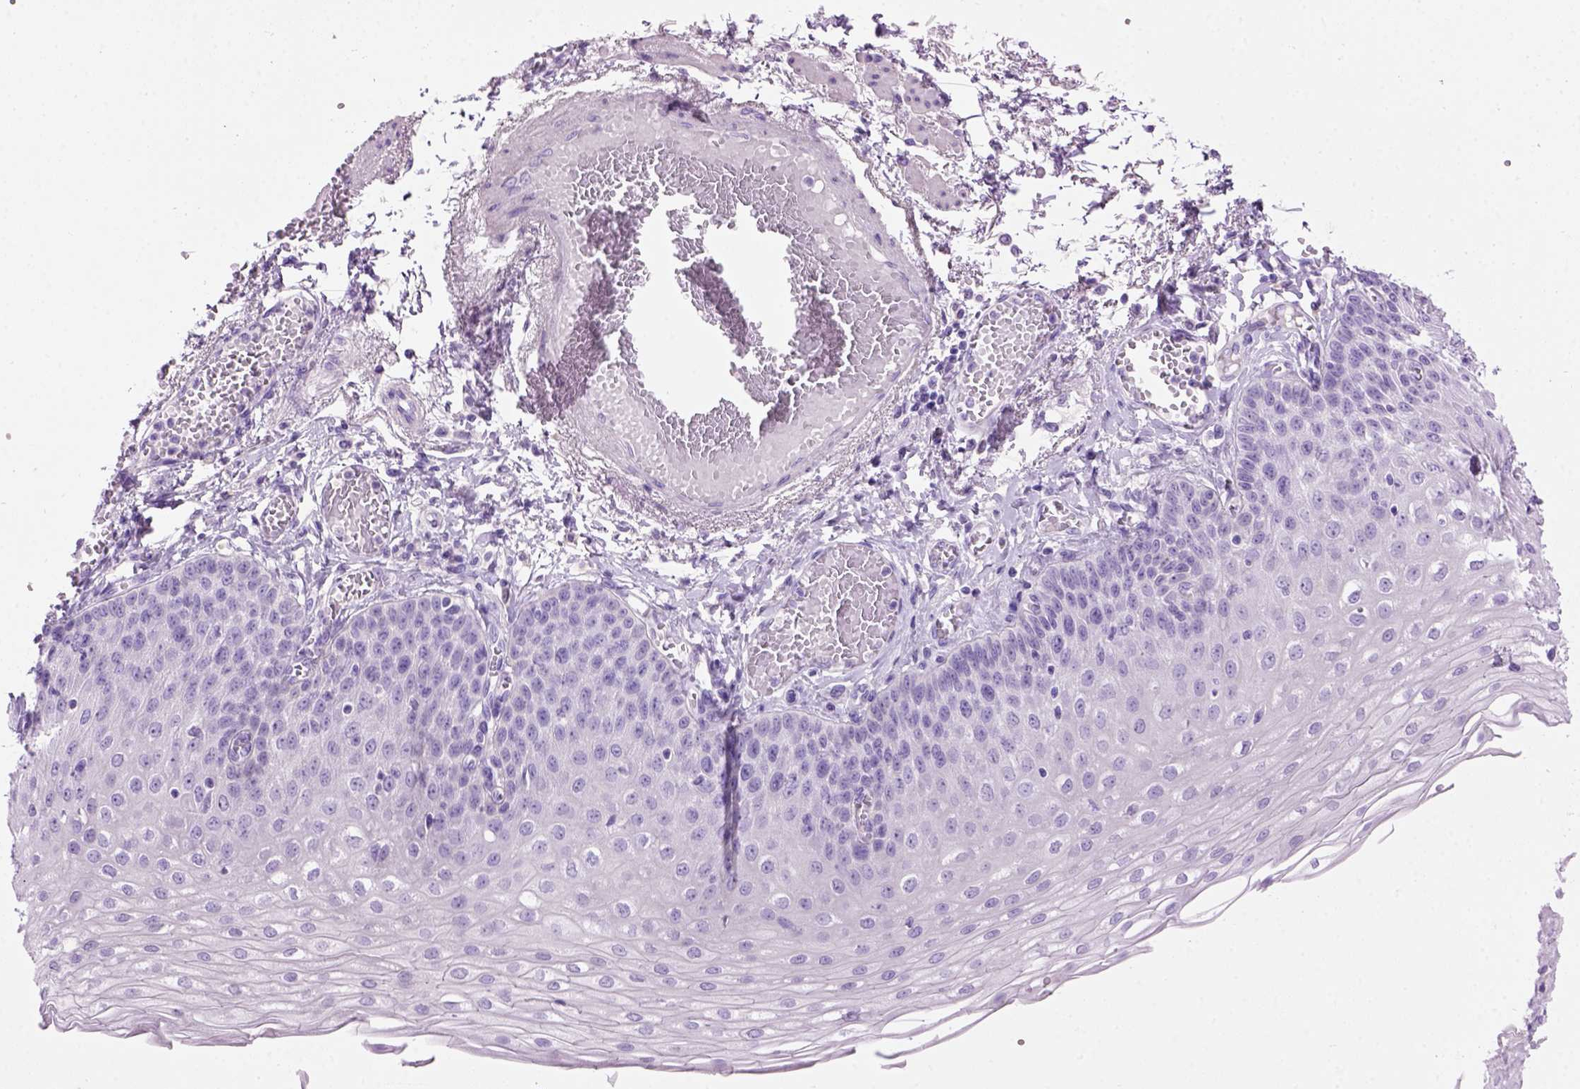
{"staining": {"intensity": "negative", "quantity": "none", "location": "none"}, "tissue": "esophagus", "cell_type": "Squamous epithelial cells", "image_type": "normal", "snomed": [{"axis": "morphology", "description": "Normal tissue, NOS"}, {"axis": "morphology", "description": "Adenocarcinoma, NOS"}, {"axis": "topography", "description": "Esophagus"}], "caption": "This image is of benign esophagus stained with immunohistochemistry to label a protein in brown with the nuclei are counter-stained blue. There is no staining in squamous epithelial cells.", "gene": "GABRB2", "patient": {"sex": "male", "age": 81}}